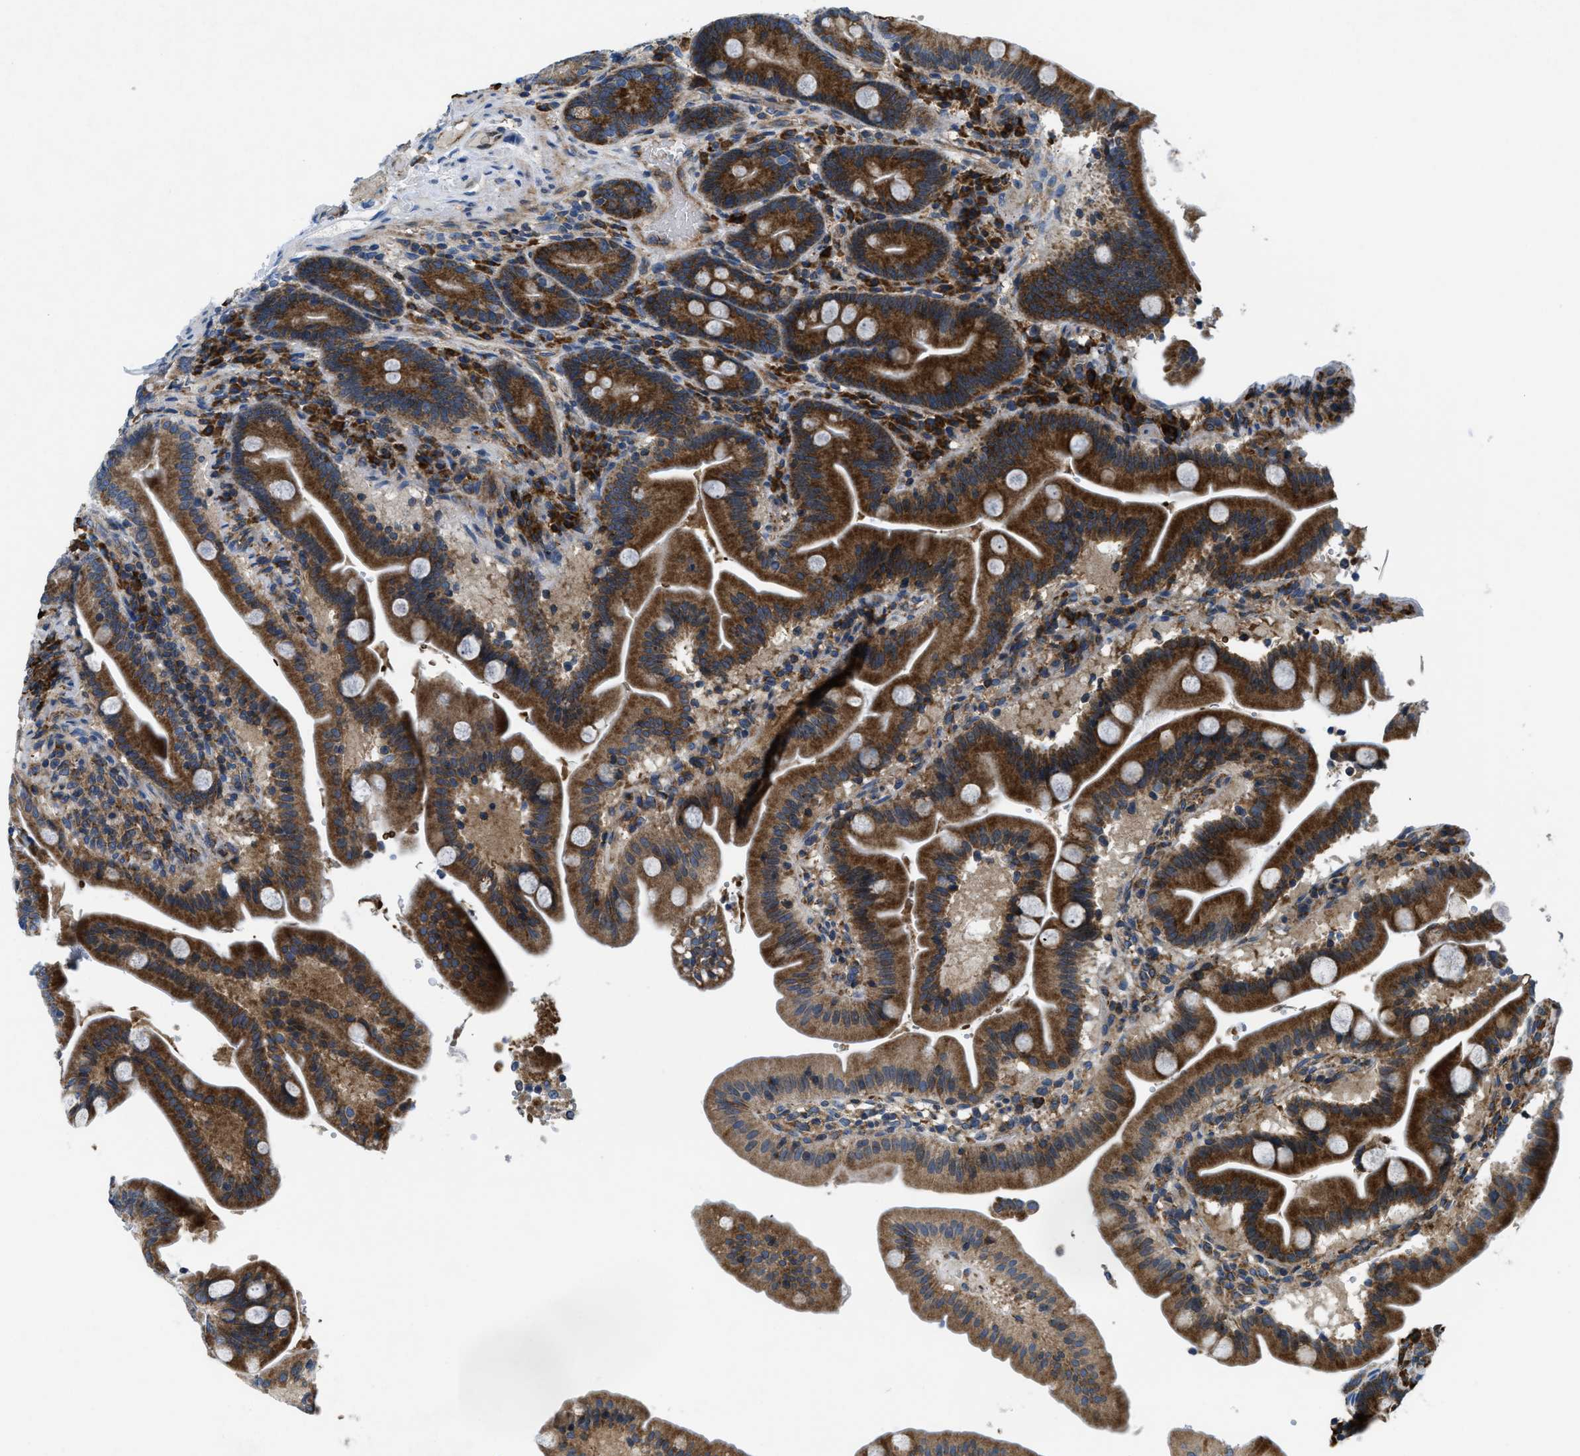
{"staining": {"intensity": "strong", "quantity": ">75%", "location": "cytoplasmic/membranous"}, "tissue": "duodenum", "cell_type": "Glandular cells", "image_type": "normal", "snomed": [{"axis": "morphology", "description": "Normal tissue, NOS"}, {"axis": "topography", "description": "Duodenum"}], "caption": "High-power microscopy captured an immunohistochemistry histopathology image of normal duodenum, revealing strong cytoplasmic/membranous positivity in about >75% of glandular cells.", "gene": "CSPG4", "patient": {"sex": "male", "age": 54}}